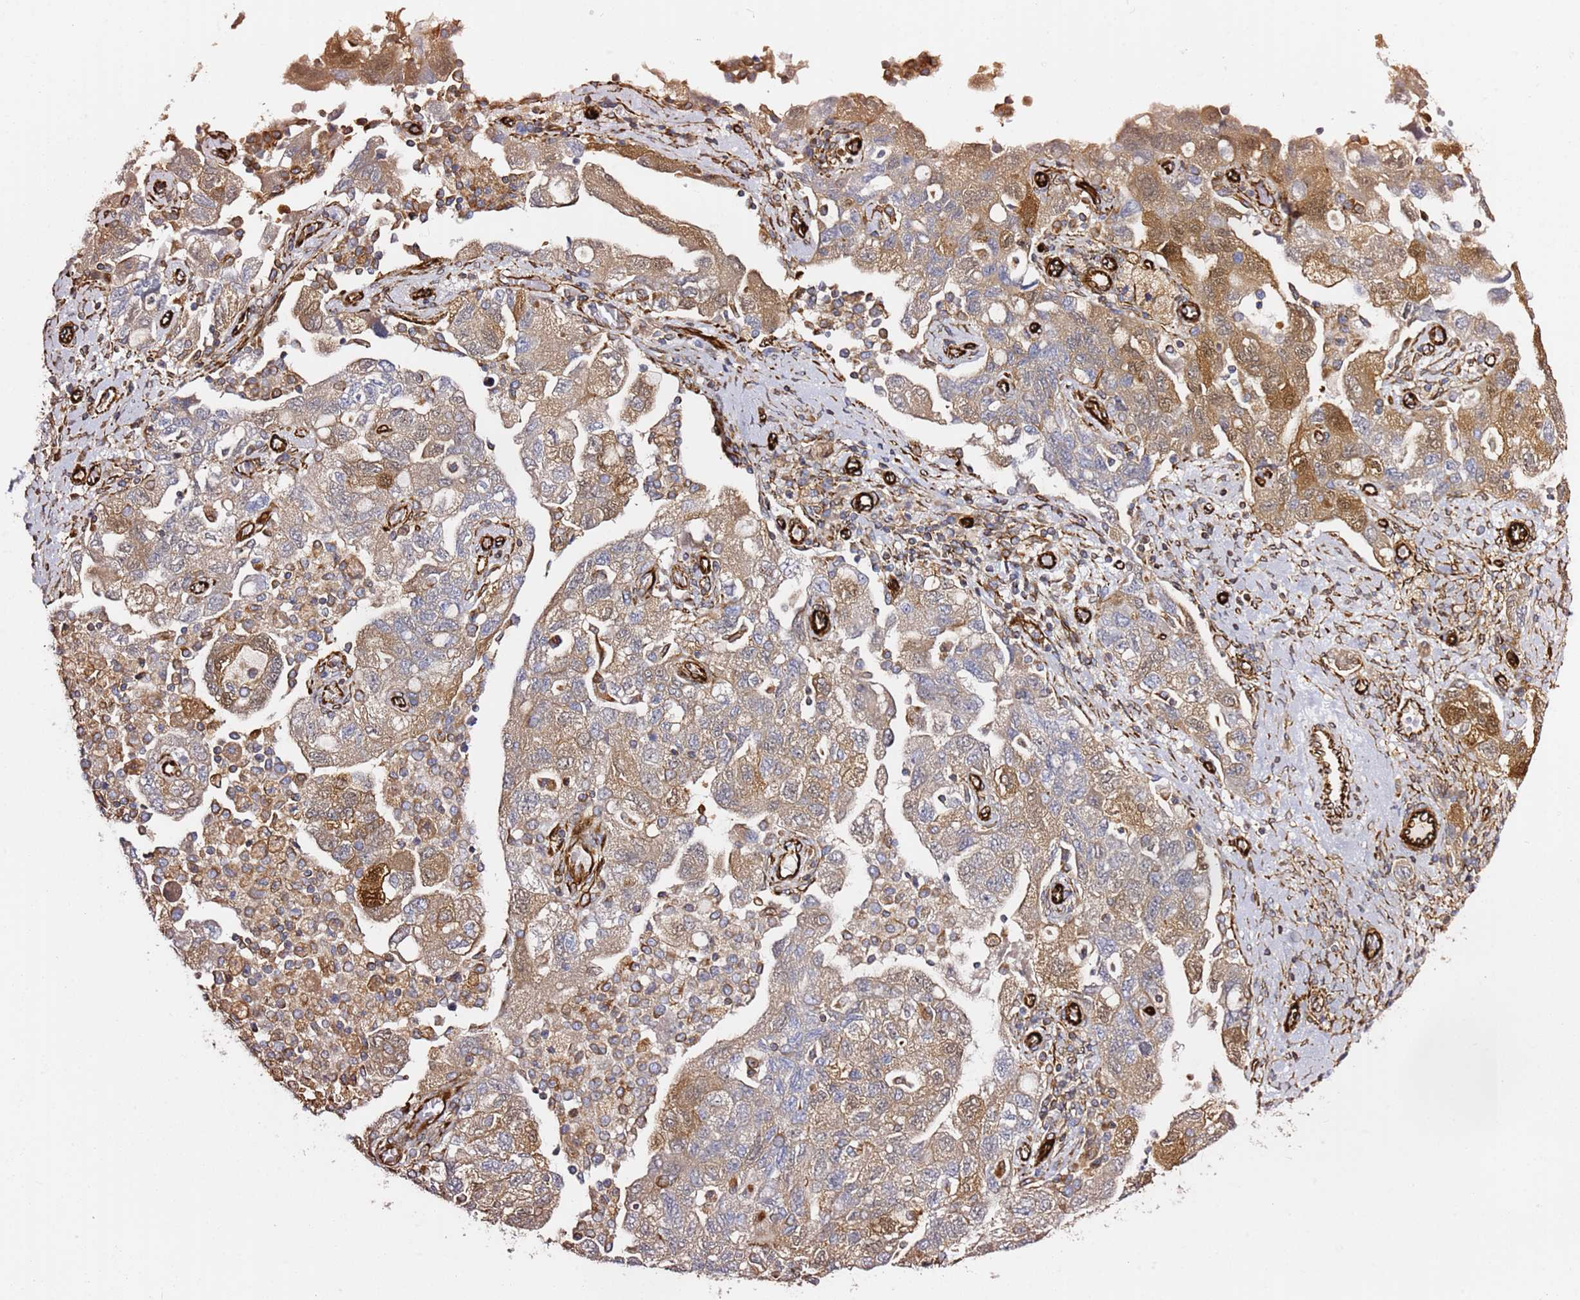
{"staining": {"intensity": "moderate", "quantity": "25%-75%", "location": "cytoplasmic/membranous"}, "tissue": "ovarian cancer", "cell_type": "Tumor cells", "image_type": "cancer", "snomed": [{"axis": "morphology", "description": "Carcinoma, NOS"}, {"axis": "morphology", "description": "Cystadenocarcinoma, serous, NOS"}, {"axis": "topography", "description": "Ovary"}], "caption": "Immunohistochemical staining of human ovarian cancer (serous cystadenocarcinoma) exhibits medium levels of moderate cytoplasmic/membranous positivity in about 25%-75% of tumor cells.", "gene": "MRGPRE", "patient": {"sex": "female", "age": 69}}